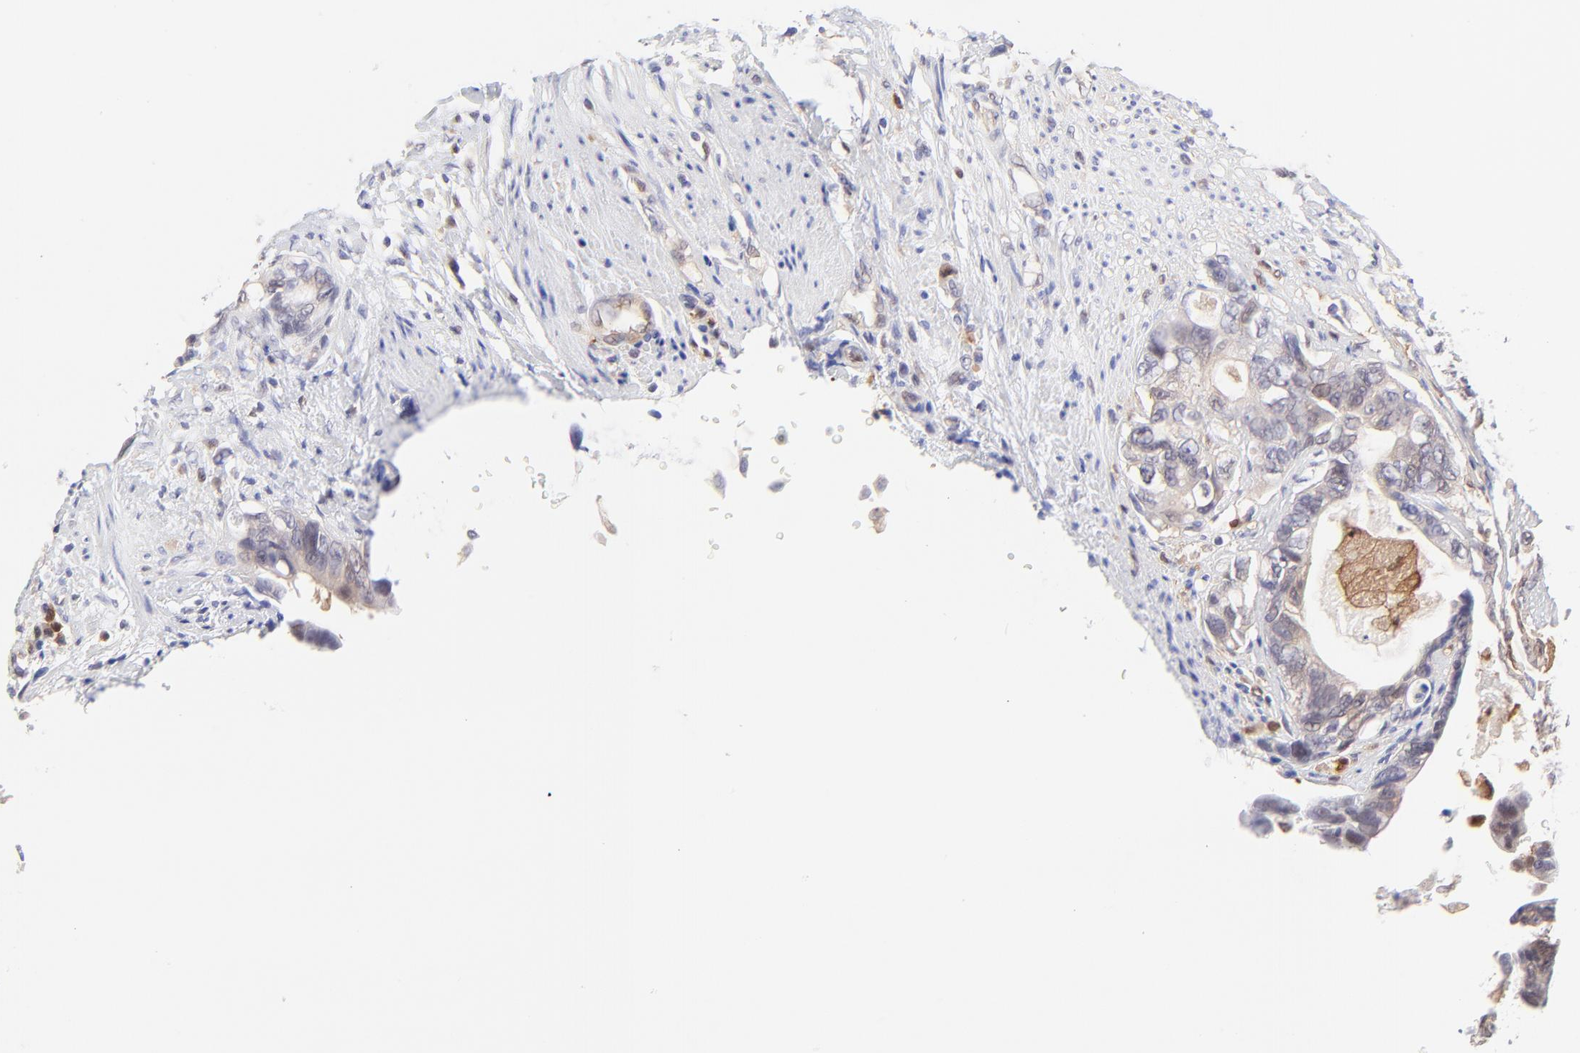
{"staining": {"intensity": "weak", "quantity": ">75%", "location": "cytoplasmic/membranous"}, "tissue": "colorectal cancer", "cell_type": "Tumor cells", "image_type": "cancer", "snomed": [{"axis": "morphology", "description": "Adenocarcinoma, NOS"}, {"axis": "topography", "description": "Rectum"}], "caption": "The photomicrograph reveals immunohistochemical staining of colorectal cancer. There is weak cytoplasmic/membranous staining is present in approximately >75% of tumor cells.", "gene": "HYAL1", "patient": {"sex": "female", "age": 57}}